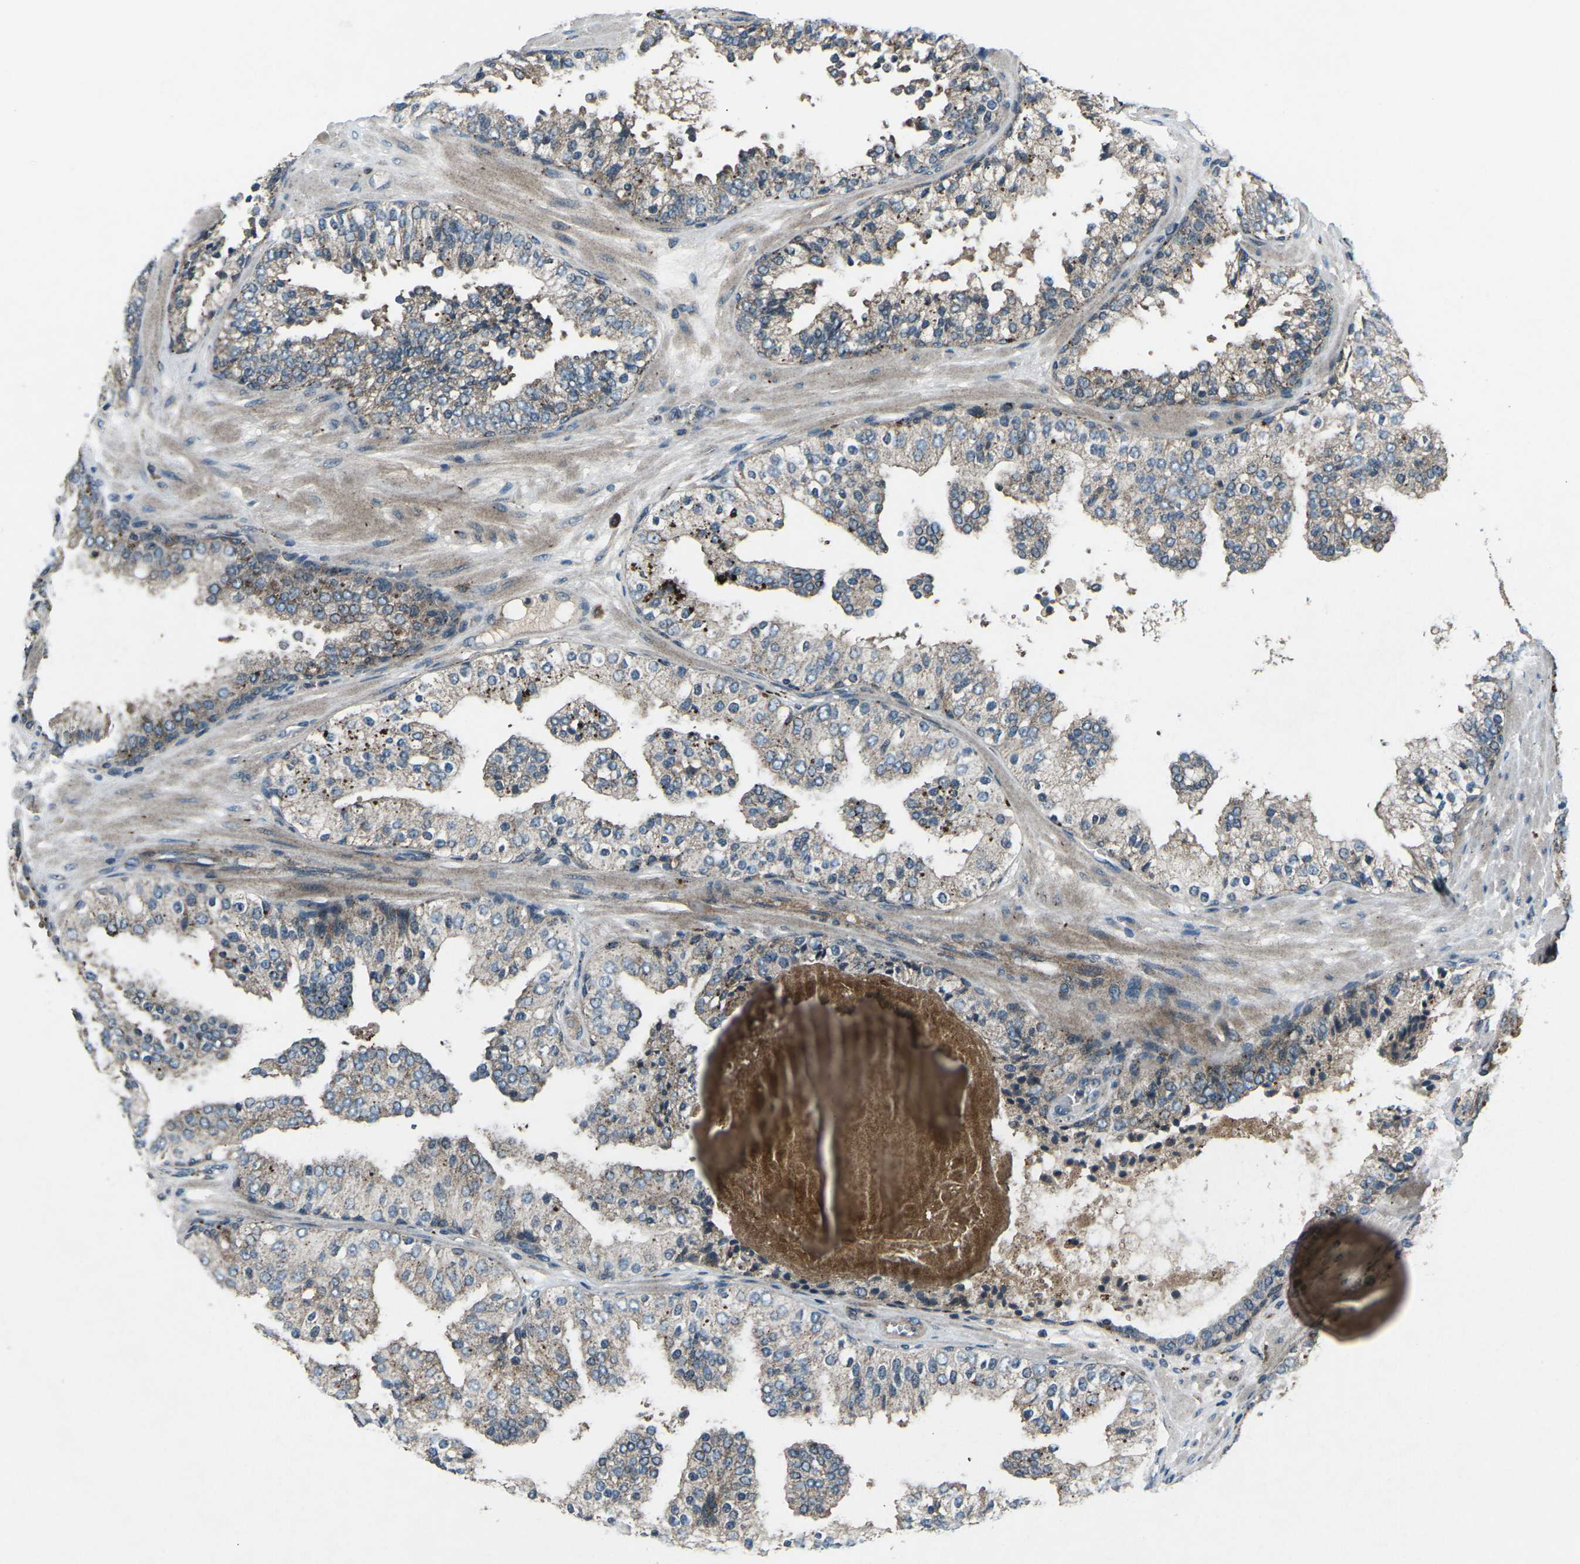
{"staining": {"intensity": "weak", "quantity": ">75%", "location": "cytoplasmic/membranous"}, "tissue": "prostate cancer", "cell_type": "Tumor cells", "image_type": "cancer", "snomed": [{"axis": "morphology", "description": "Adenocarcinoma, High grade"}, {"axis": "topography", "description": "Prostate"}], "caption": "Immunohistochemistry (IHC) image of neoplastic tissue: prostate cancer stained using immunohistochemistry (IHC) demonstrates low levels of weak protein expression localized specifically in the cytoplasmic/membranous of tumor cells, appearing as a cytoplasmic/membranous brown color.", "gene": "CDK16", "patient": {"sex": "male", "age": 65}}